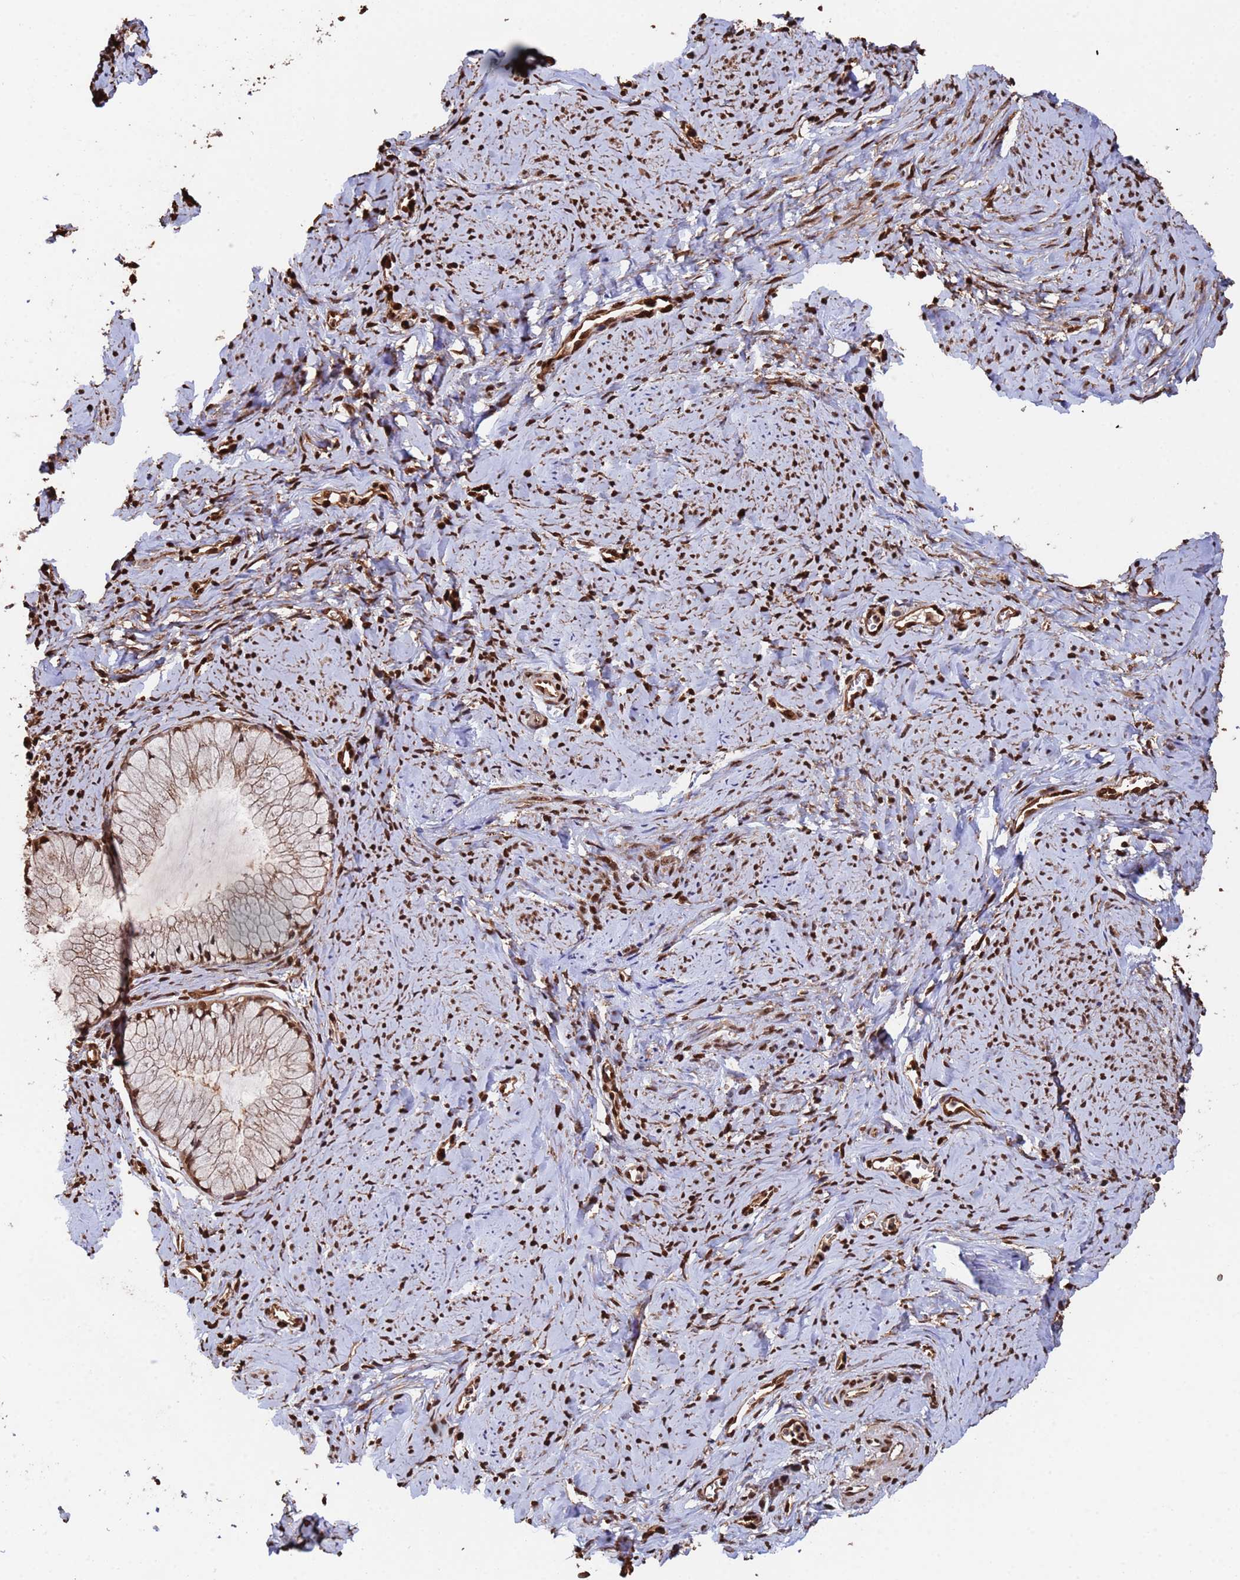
{"staining": {"intensity": "strong", "quantity": ">75%", "location": "nuclear"}, "tissue": "cervix", "cell_type": "Glandular cells", "image_type": "normal", "snomed": [{"axis": "morphology", "description": "Normal tissue, NOS"}, {"axis": "topography", "description": "Cervix"}], "caption": "IHC photomicrograph of unremarkable cervix: human cervix stained using immunohistochemistry exhibits high levels of strong protein expression localized specifically in the nuclear of glandular cells, appearing as a nuclear brown color.", "gene": "SUMO2", "patient": {"sex": "female", "age": 42}}